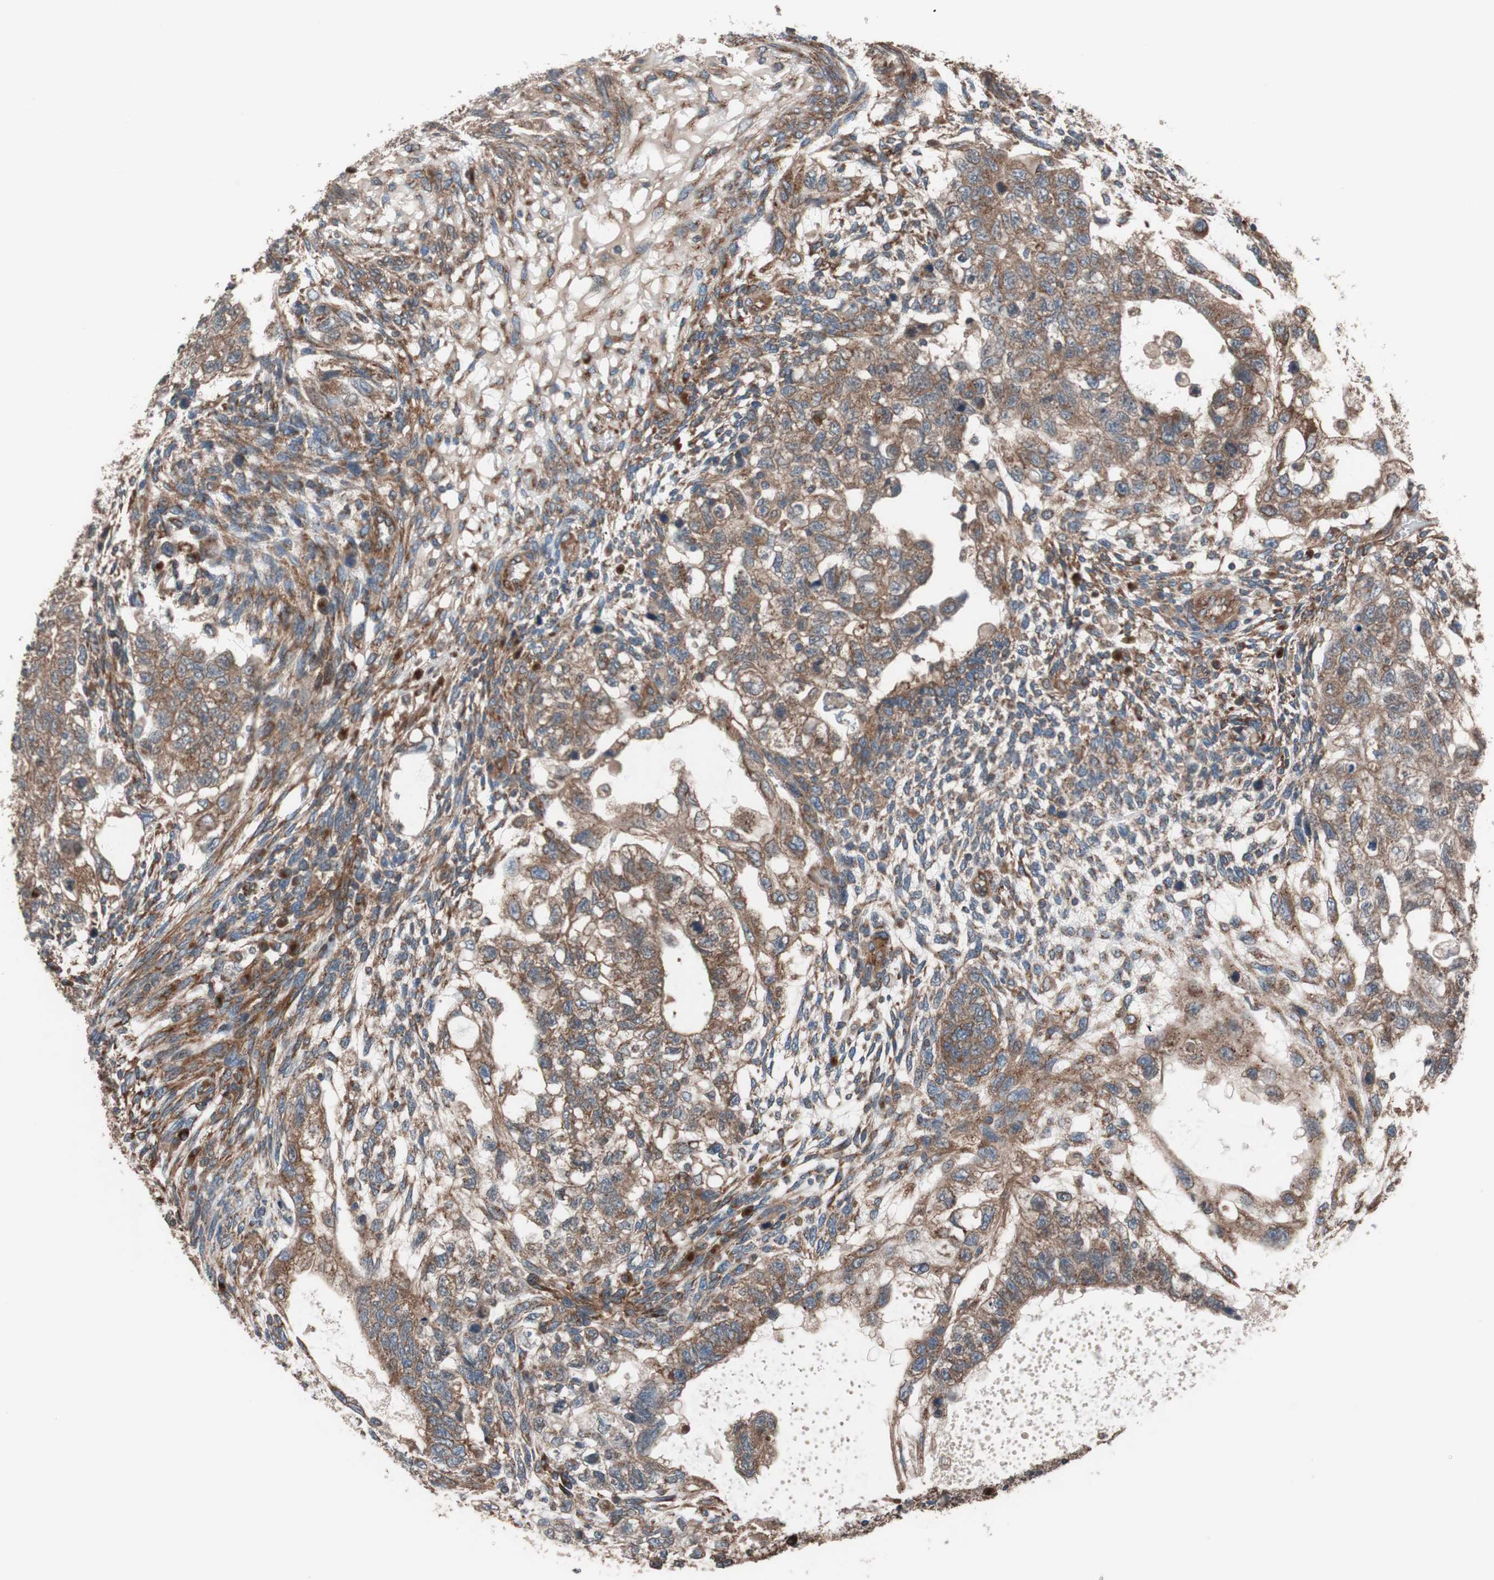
{"staining": {"intensity": "moderate", "quantity": ">75%", "location": "cytoplasmic/membranous"}, "tissue": "testis cancer", "cell_type": "Tumor cells", "image_type": "cancer", "snomed": [{"axis": "morphology", "description": "Normal tissue, NOS"}, {"axis": "morphology", "description": "Carcinoma, Embryonal, NOS"}, {"axis": "topography", "description": "Testis"}], "caption": "A medium amount of moderate cytoplasmic/membranous positivity is identified in approximately >75% of tumor cells in testis embryonal carcinoma tissue.", "gene": "SEC31A", "patient": {"sex": "male", "age": 36}}